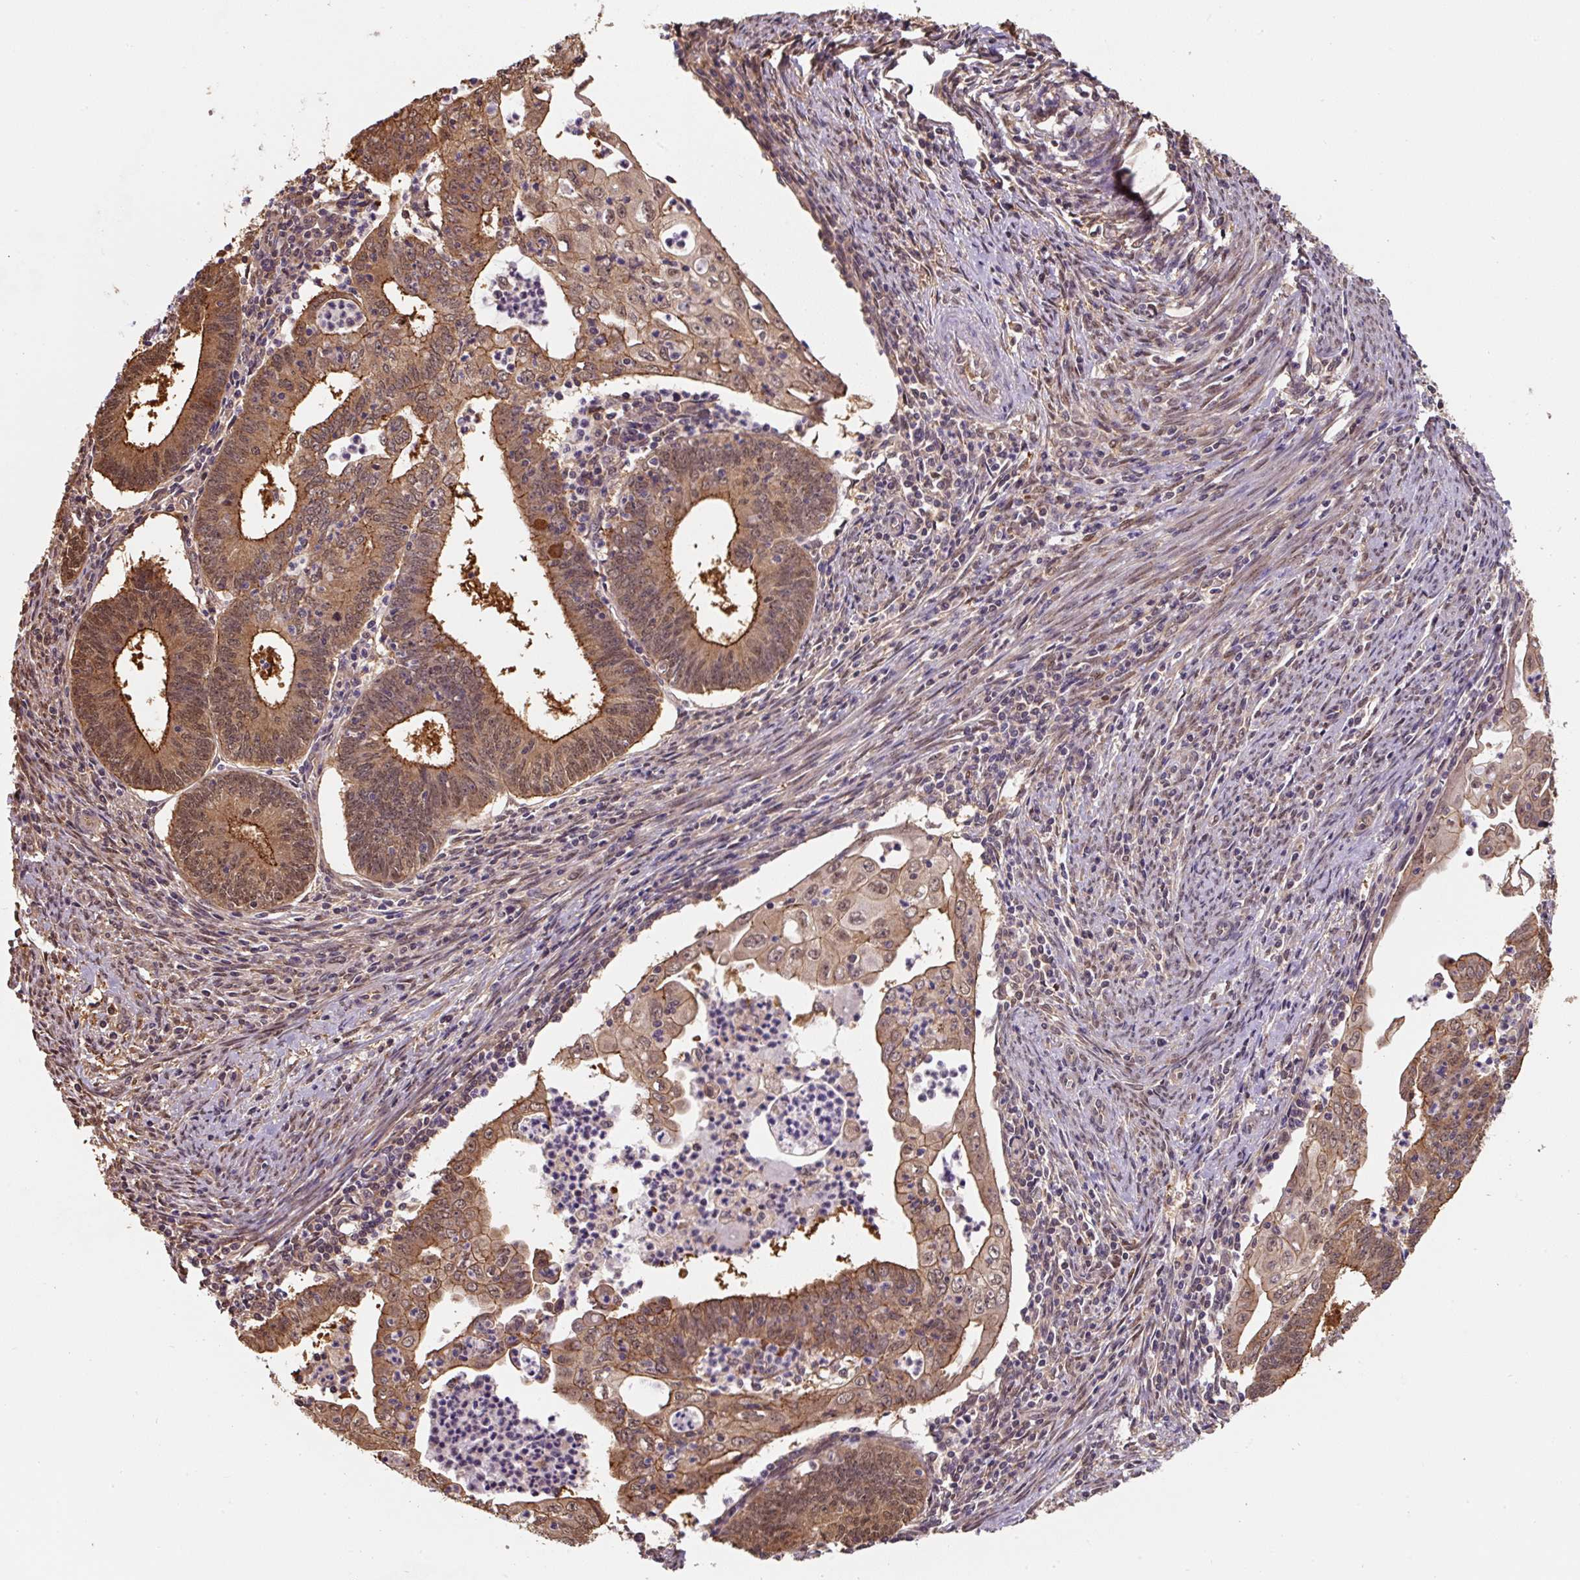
{"staining": {"intensity": "moderate", "quantity": ">75%", "location": "cytoplasmic/membranous,nuclear"}, "tissue": "endometrial cancer", "cell_type": "Tumor cells", "image_type": "cancer", "snomed": [{"axis": "morphology", "description": "Adenocarcinoma, NOS"}, {"axis": "topography", "description": "Endometrium"}], "caption": "A brown stain shows moderate cytoplasmic/membranous and nuclear expression of a protein in human endometrial adenocarcinoma tumor cells.", "gene": "ST13", "patient": {"sex": "female", "age": 60}}